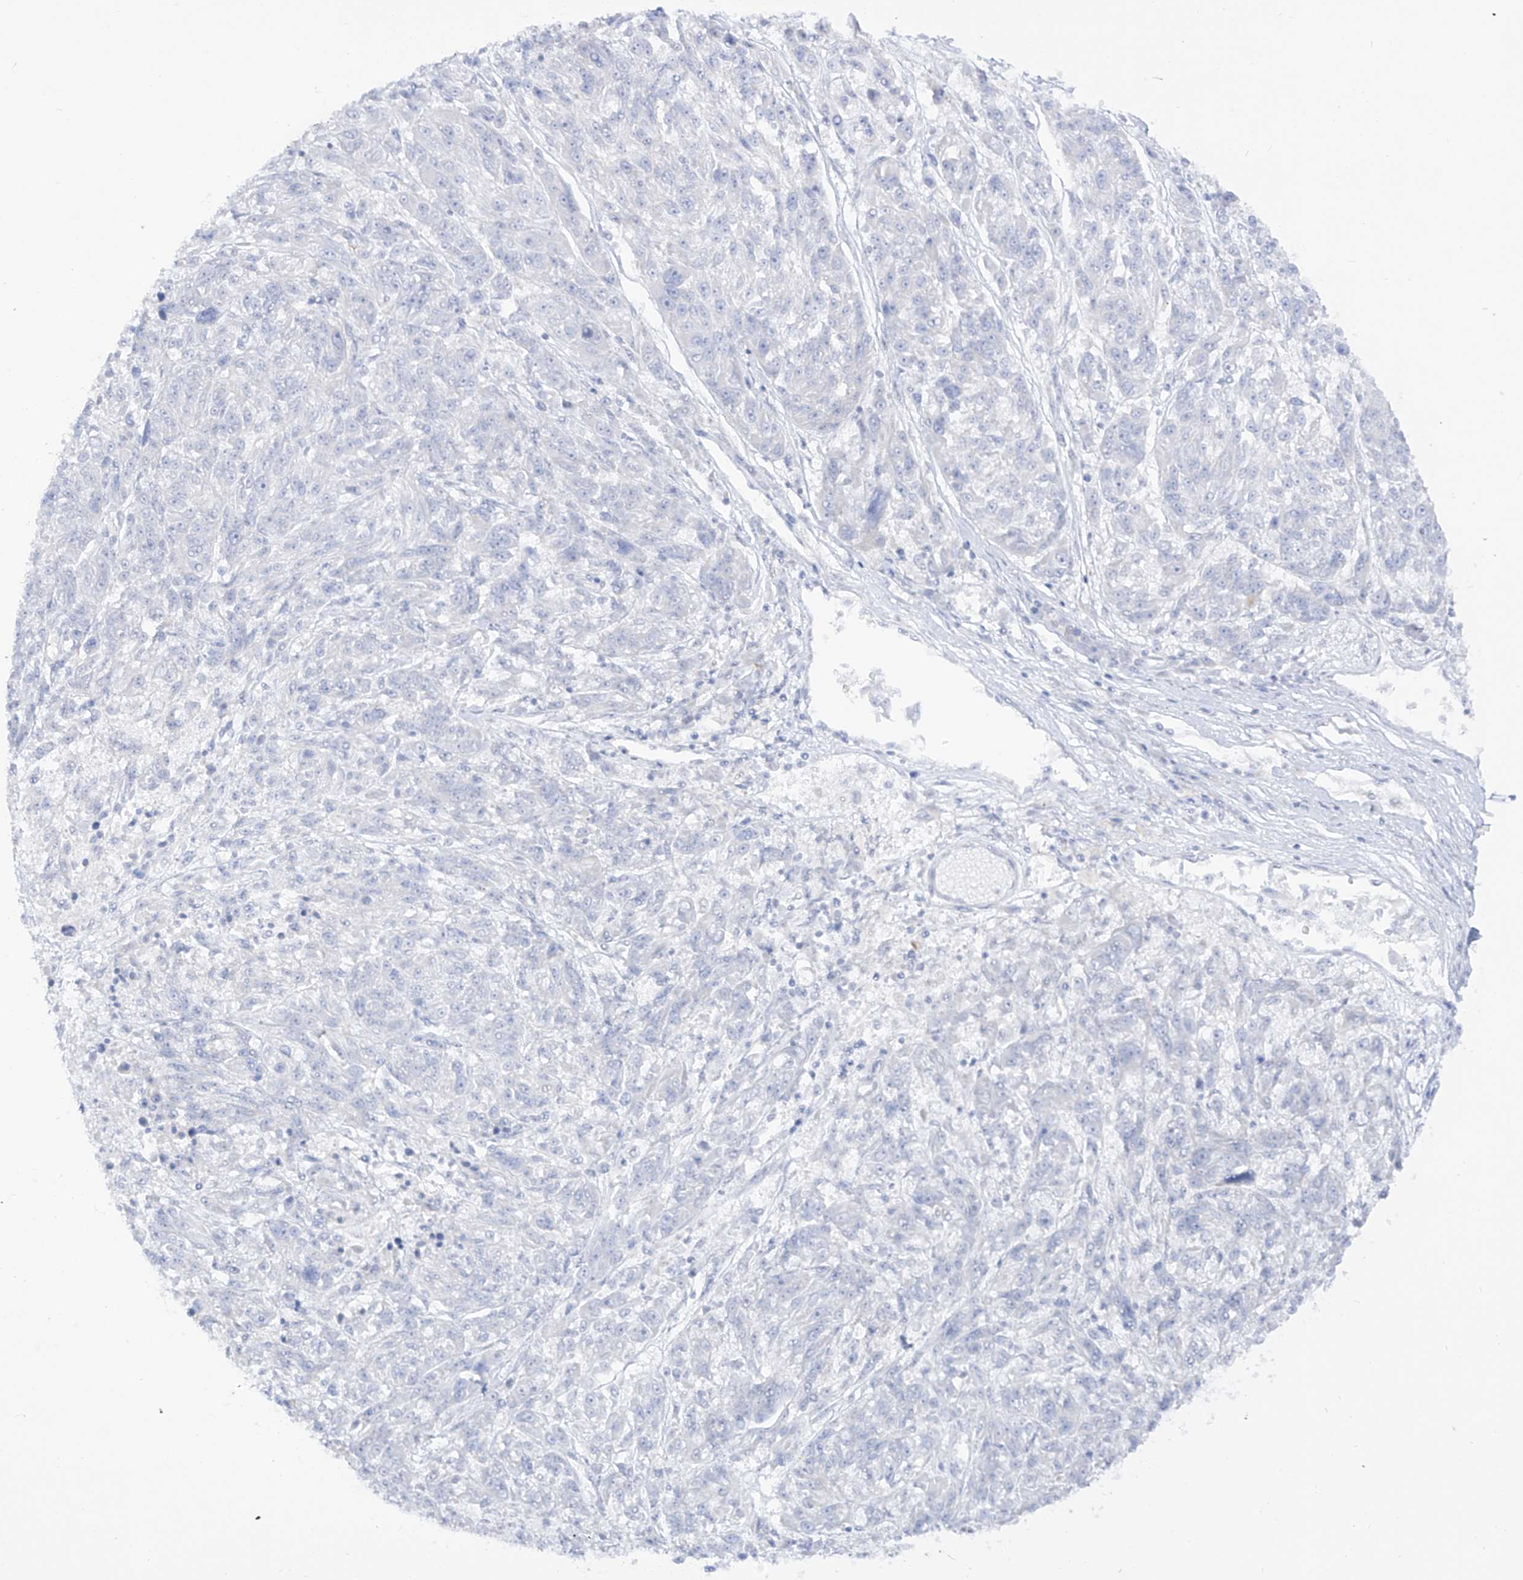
{"staining": {"intensity": "negative", "quantity": "none", "location": "none"}, "tissue": "melanoma", "cell_type": "Tumor cells", "image_type": "cancer", "snomed": [{"axis": "morphology", "description": "Malignant melanoma, NOS"}, {"axis": "topography", "description": "Skin"}], "caption": "Human malignant melanoma stained for a protein using immunohistochemistry (IHC) displays no staining in tumor cells.", "gene": "DMKN", "patient": {"sex": "male", "age": 53}}